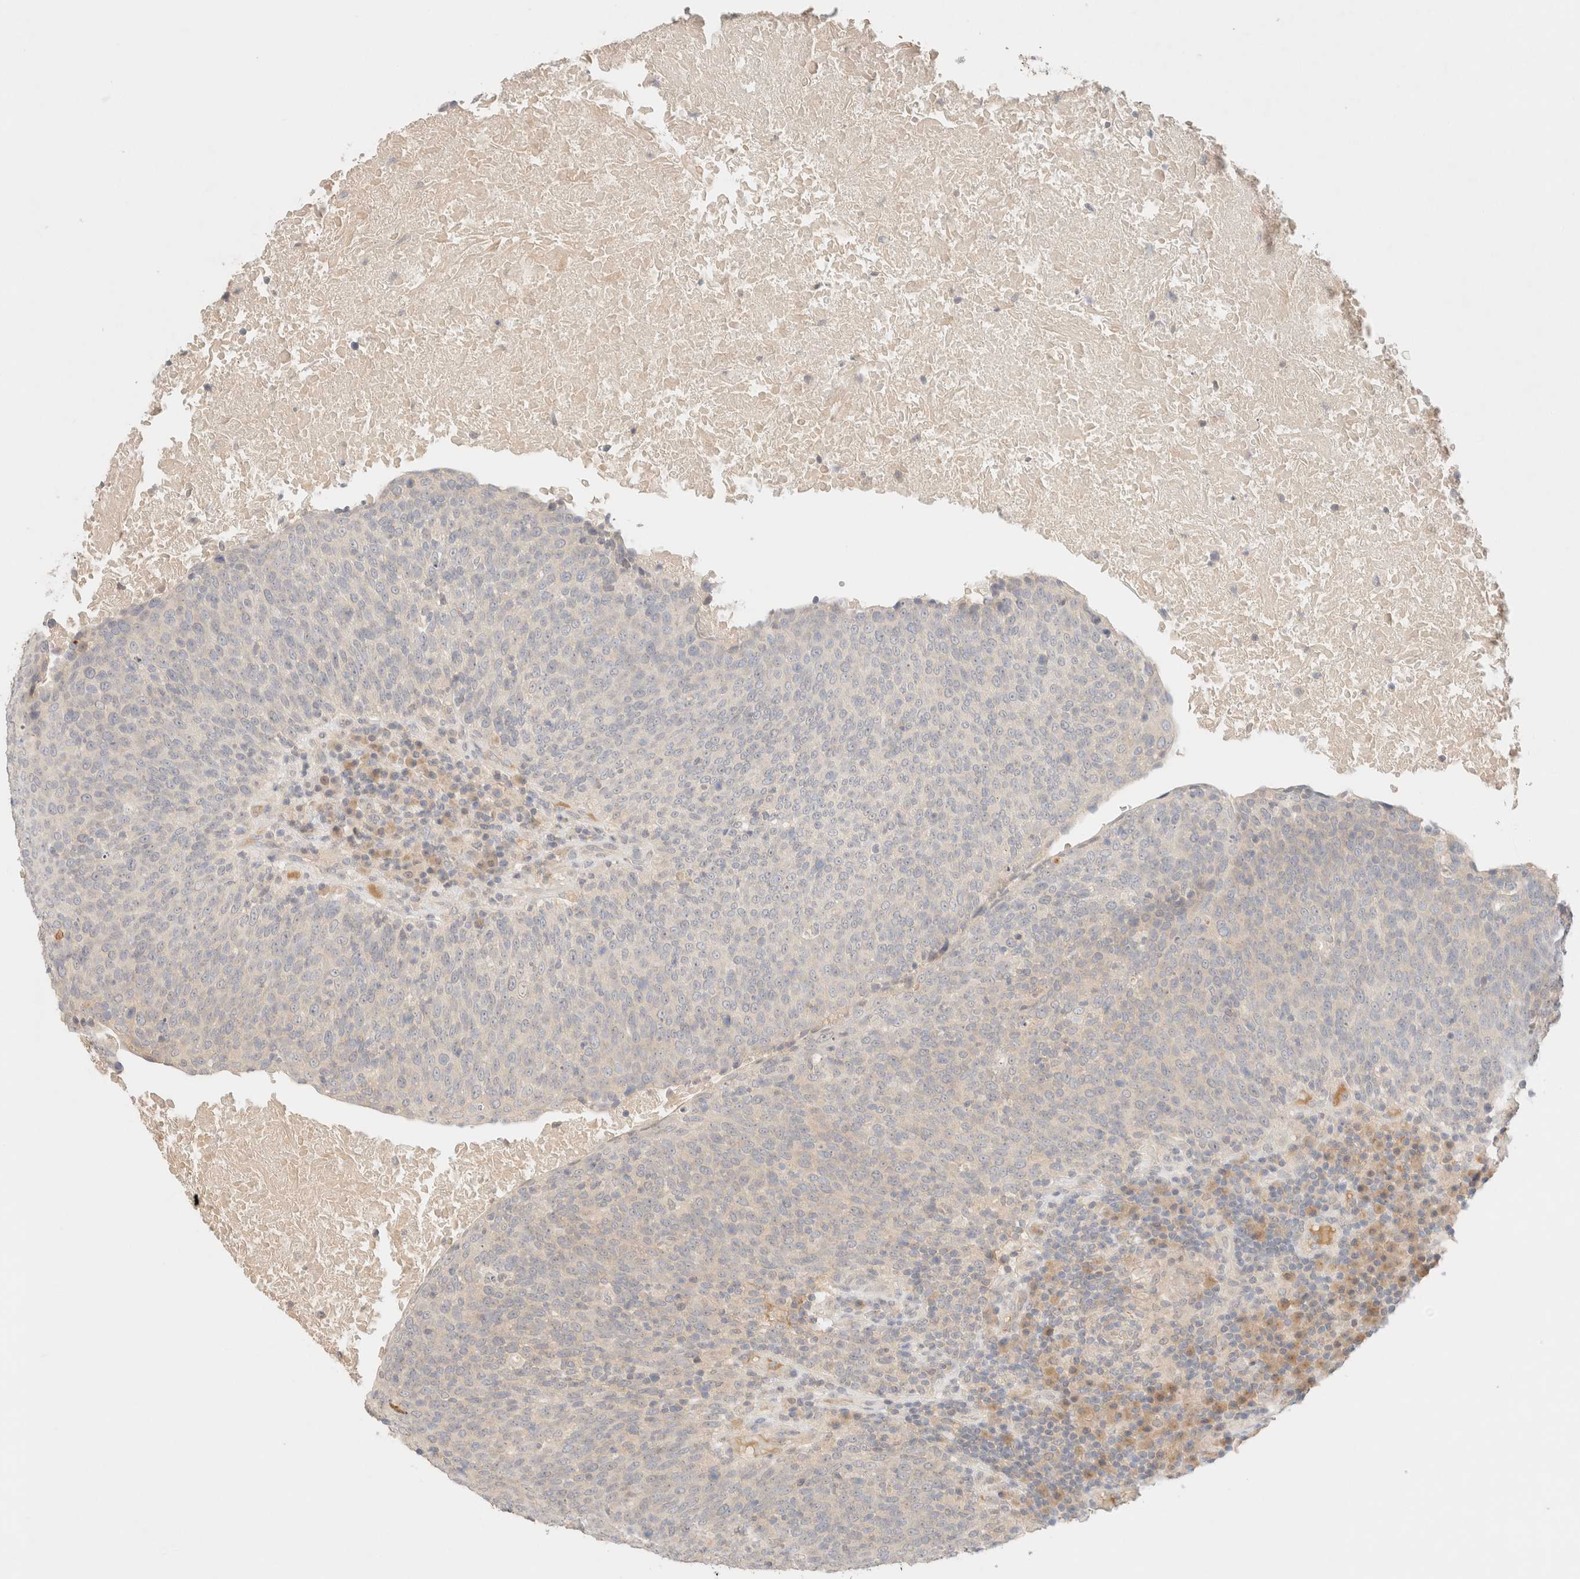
{"staining": {"intensity": "negative", "quantity": "none", "location": "none"}, "tissue": "head and neck cancer", "cell_type": "Tumor cells", "image_type": "cancer", "snomed": [{"axis": "morphology", "description": "Squamous cell carcinoma, NOS"}, {"axis": "morphology", "description": "Squamous cell carcinoma, metastatic, NOS"}, {"axis": "topography", "description": "Lymph node"}, {"axis": "topography", "description": "Head-Neck"}], "caption": "Immunohistochemical staining of human head and neck cancer (metastatic squamous cell carcinoma) demonstrates no significant expression in tumor cells. (DAB (3,3'-diaminobenzidine) immunohistochemistry (IHC), high magnification).", "gene": "SARM1", "patient": {"sex": "male", "age": 62}}